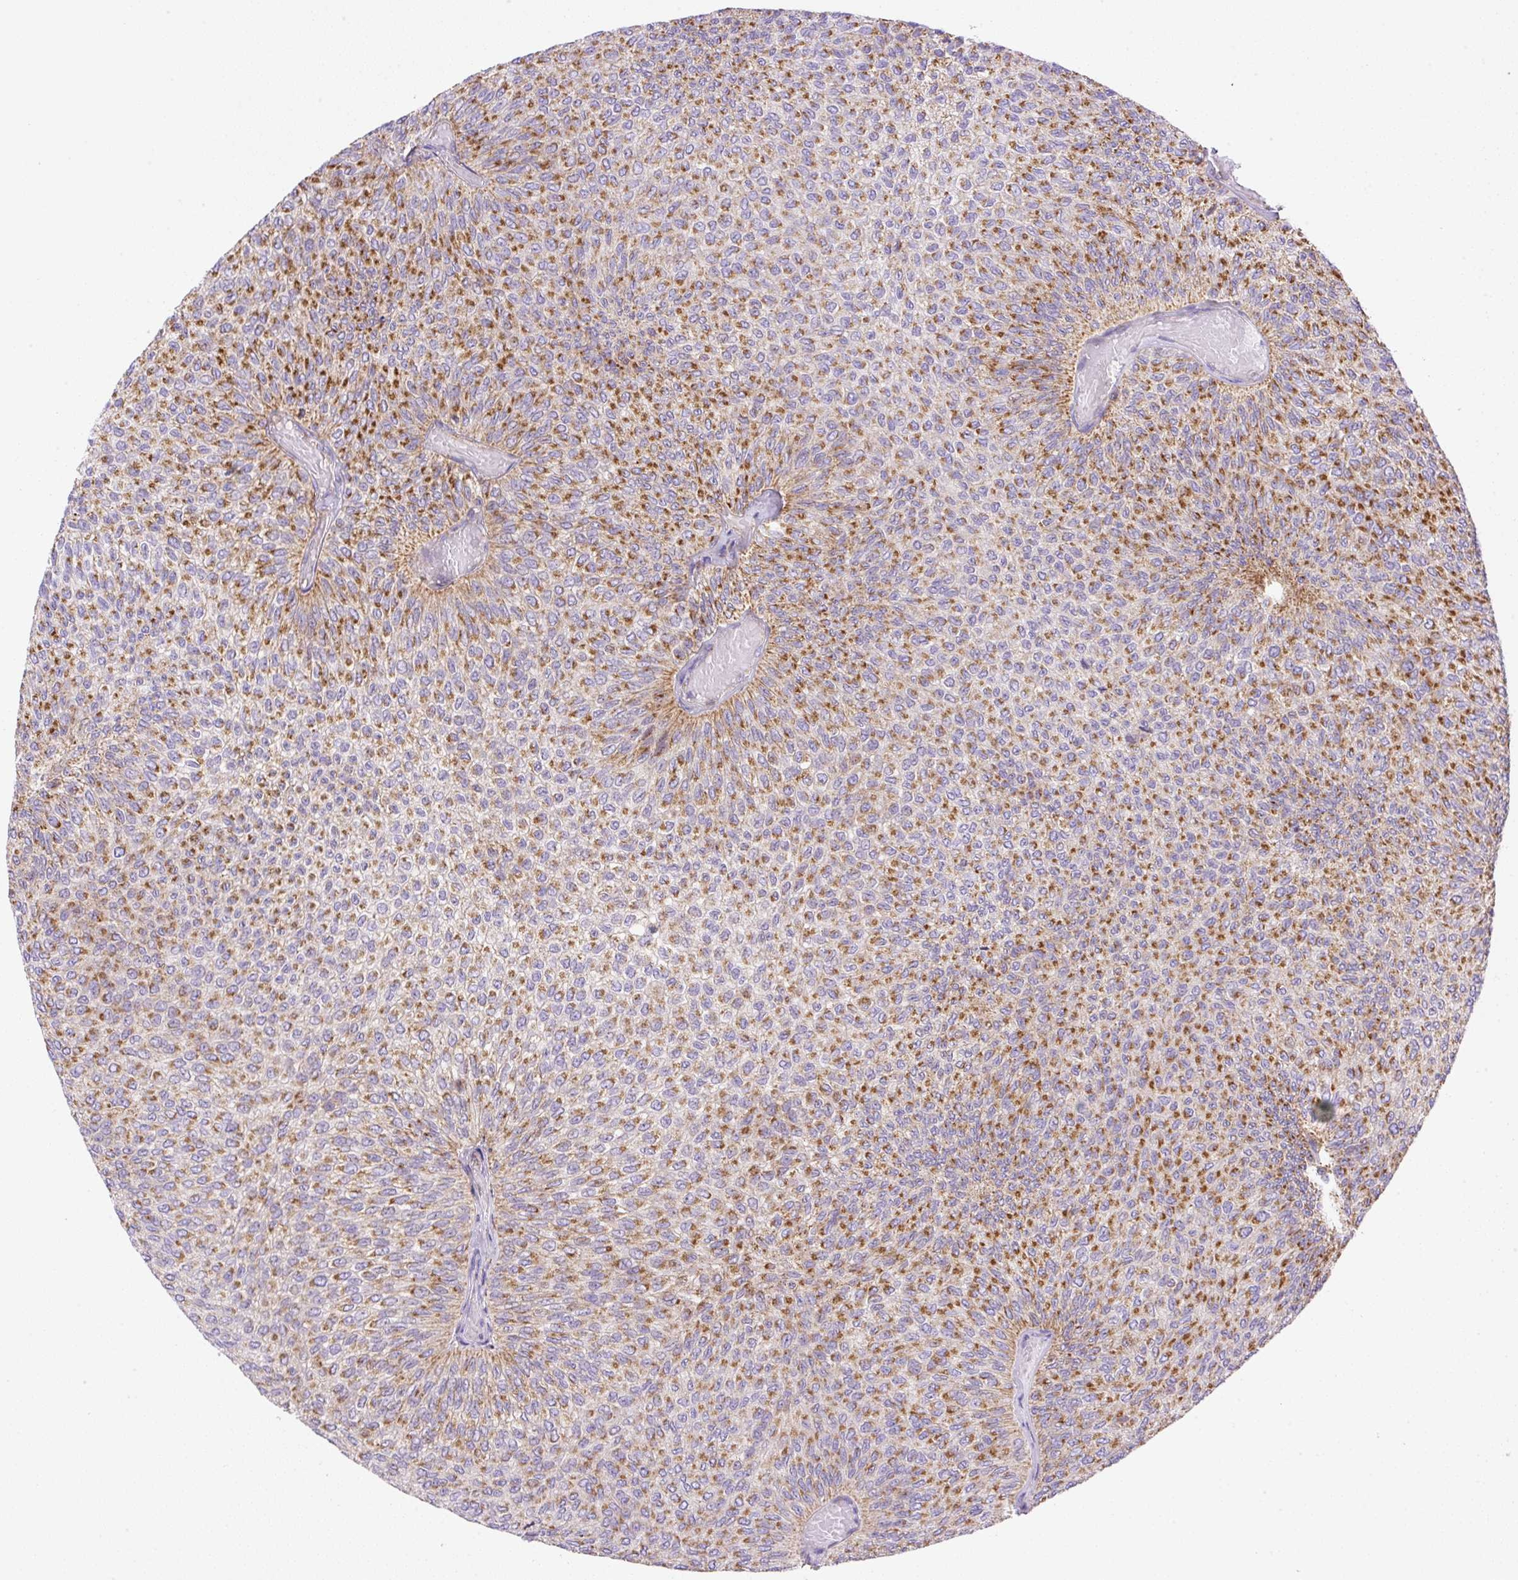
{"staining": {"intensity": "moderate", "quantity": ">75%", "location": "cytoplasmic/membranous"}, "tissue": "urothelial cancer", "cell_type": "Tumor cells", "image_type": "cancer", "snomed": [{"axis": "morphology", "description": "Urothelial carcinoma, Low grade"}, {"axis": "topography", "description": "Urinary bladder"}], "caption": "Immunohistochemistry of urothelial cancer displays medium levels of moderate cytoplasmic/membranous positivity in approximately >75% of tumor cells. The staining was performed using DAB (3,3'-diaminobenzidine), with brown indicating positive protein expression. Nuclei are stained blue with hematoxylin.", "gene": "NF1", "patient": {"sex": "male", "age": 78}}